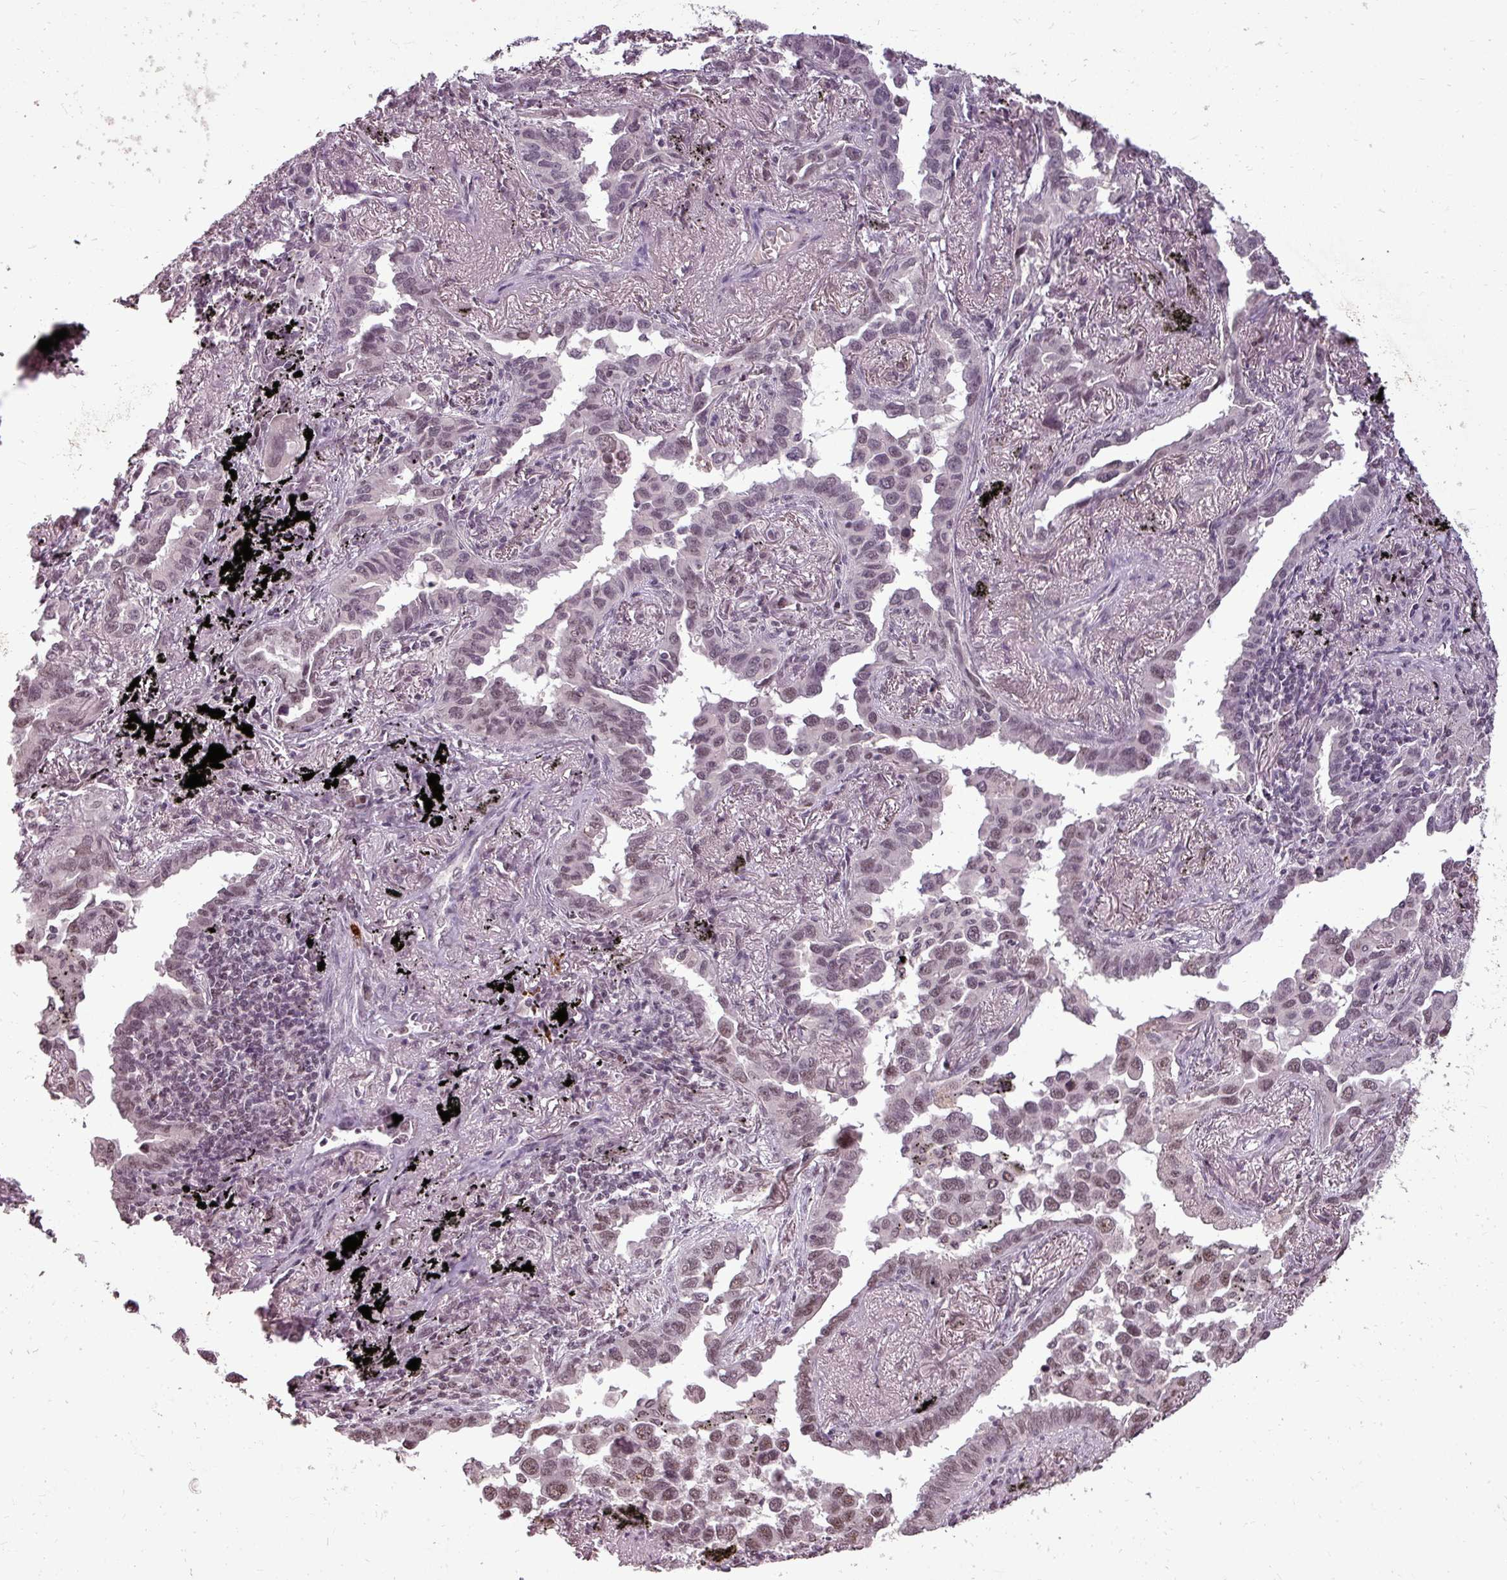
{"staining": {"intensity": "weak", "quantity": ">75%", "location": "nuclear"}, "tissue": "lung cancer", "cell_type": "Tumor cells", "image_type": "cancer", "snomed": [{"axis": "morphology", "description": "Adenocarcinoma, NOS"}, {"axis": "topography", "description": "Lung"}], "caption": "Adenocarcinoma (lung) was stained to show a protein in brown. There is low levels of weak nuclear staining in approximately >75% of tumor cells. Nuclei are stained in blue.", "gene": "BCAS3", "patient": {"sex": "male", "age": 67}}